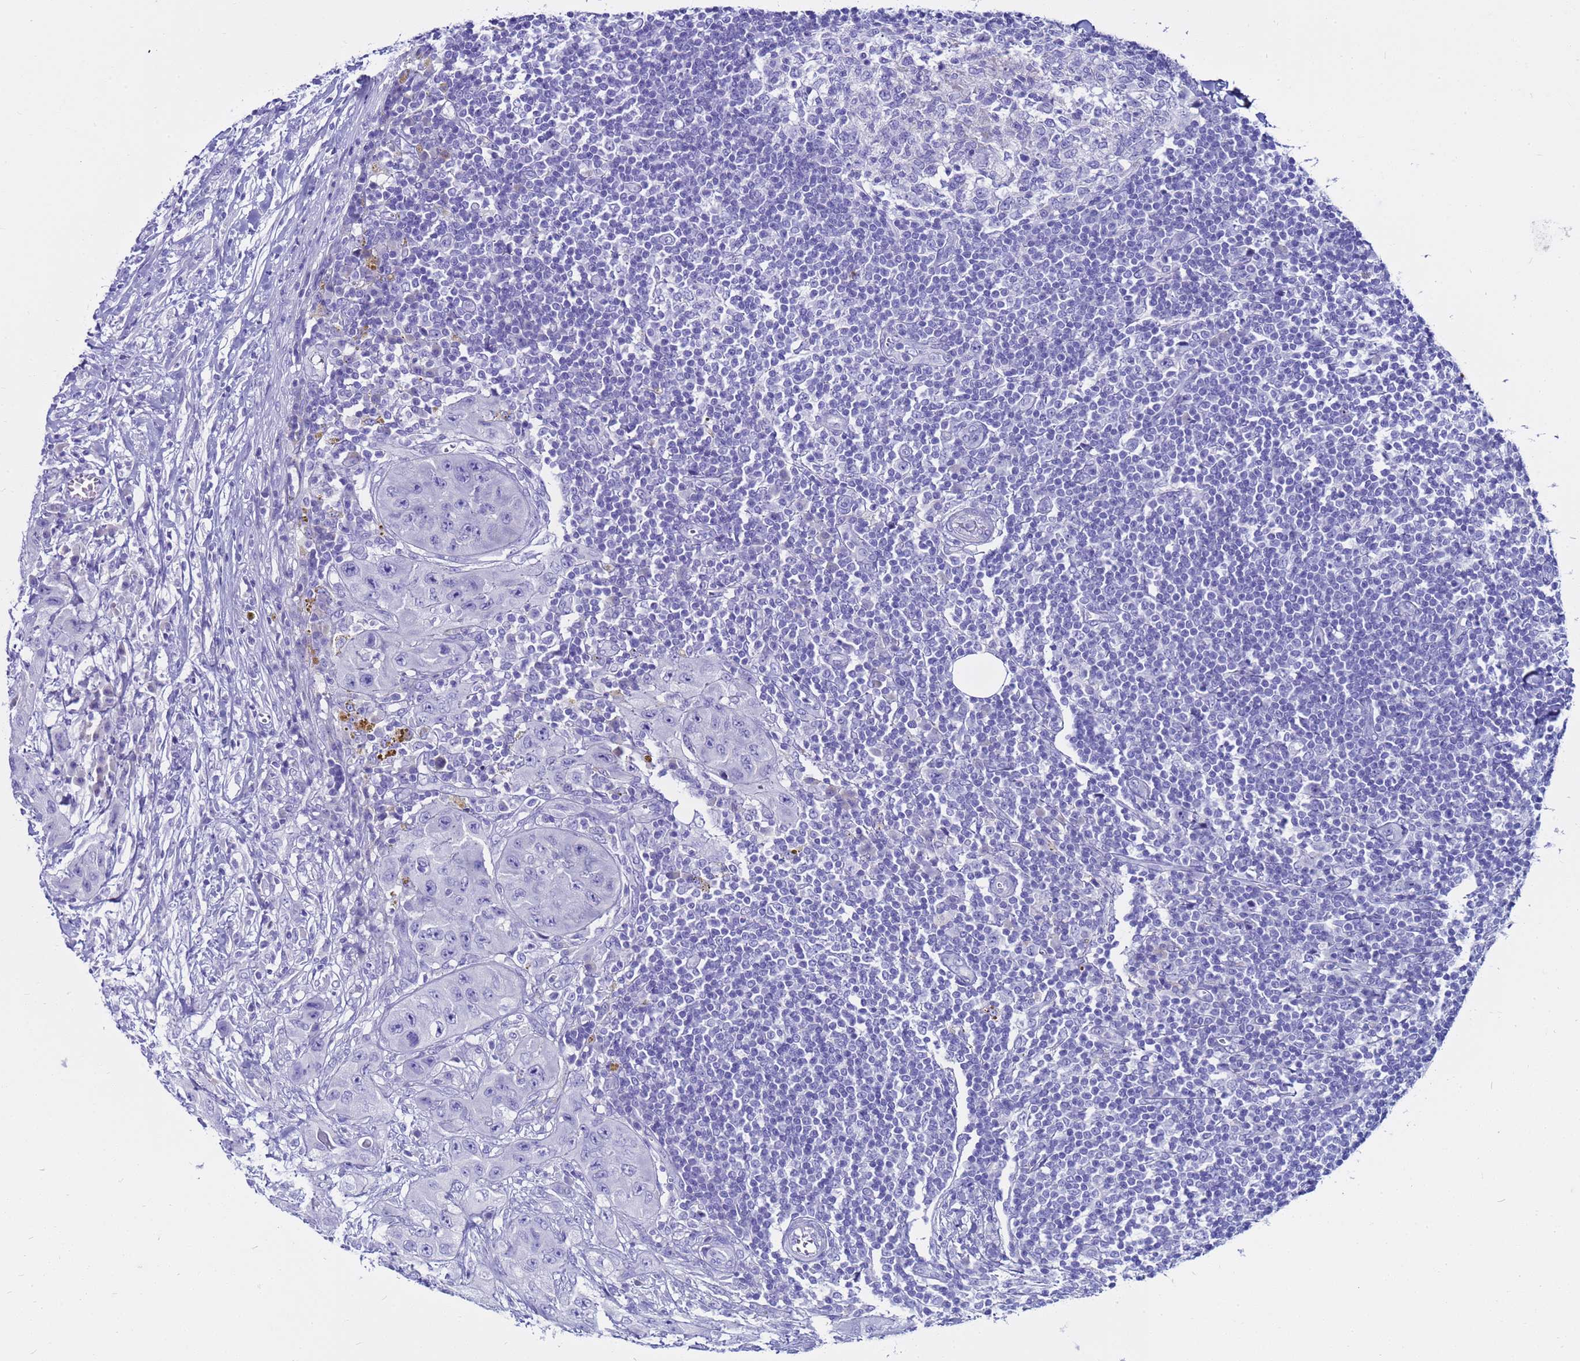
{"staining": {"intensity": "negative", "quantity": "none", "location": "none"}, "tissue": "lymph node", "cell_type": "Germinal center cells", "image_type": "normal", "snomed": [{"axis": "morphology", "description": "Normal tissue, NOS"}, {"axis": "morphology", "description": "Squamous cell carcinoma, metastatic, NOS"}, {"axis": "topography", "description": "Lymph node"}], "caption": "This is a histopathology image of immunohistochemistry staining of benign lymph node, which shows no positivity in germinal center cells. Nuclei are stained in blue.", "gene": "SYCN", "patient": {"sex": "male", "age": 73}}